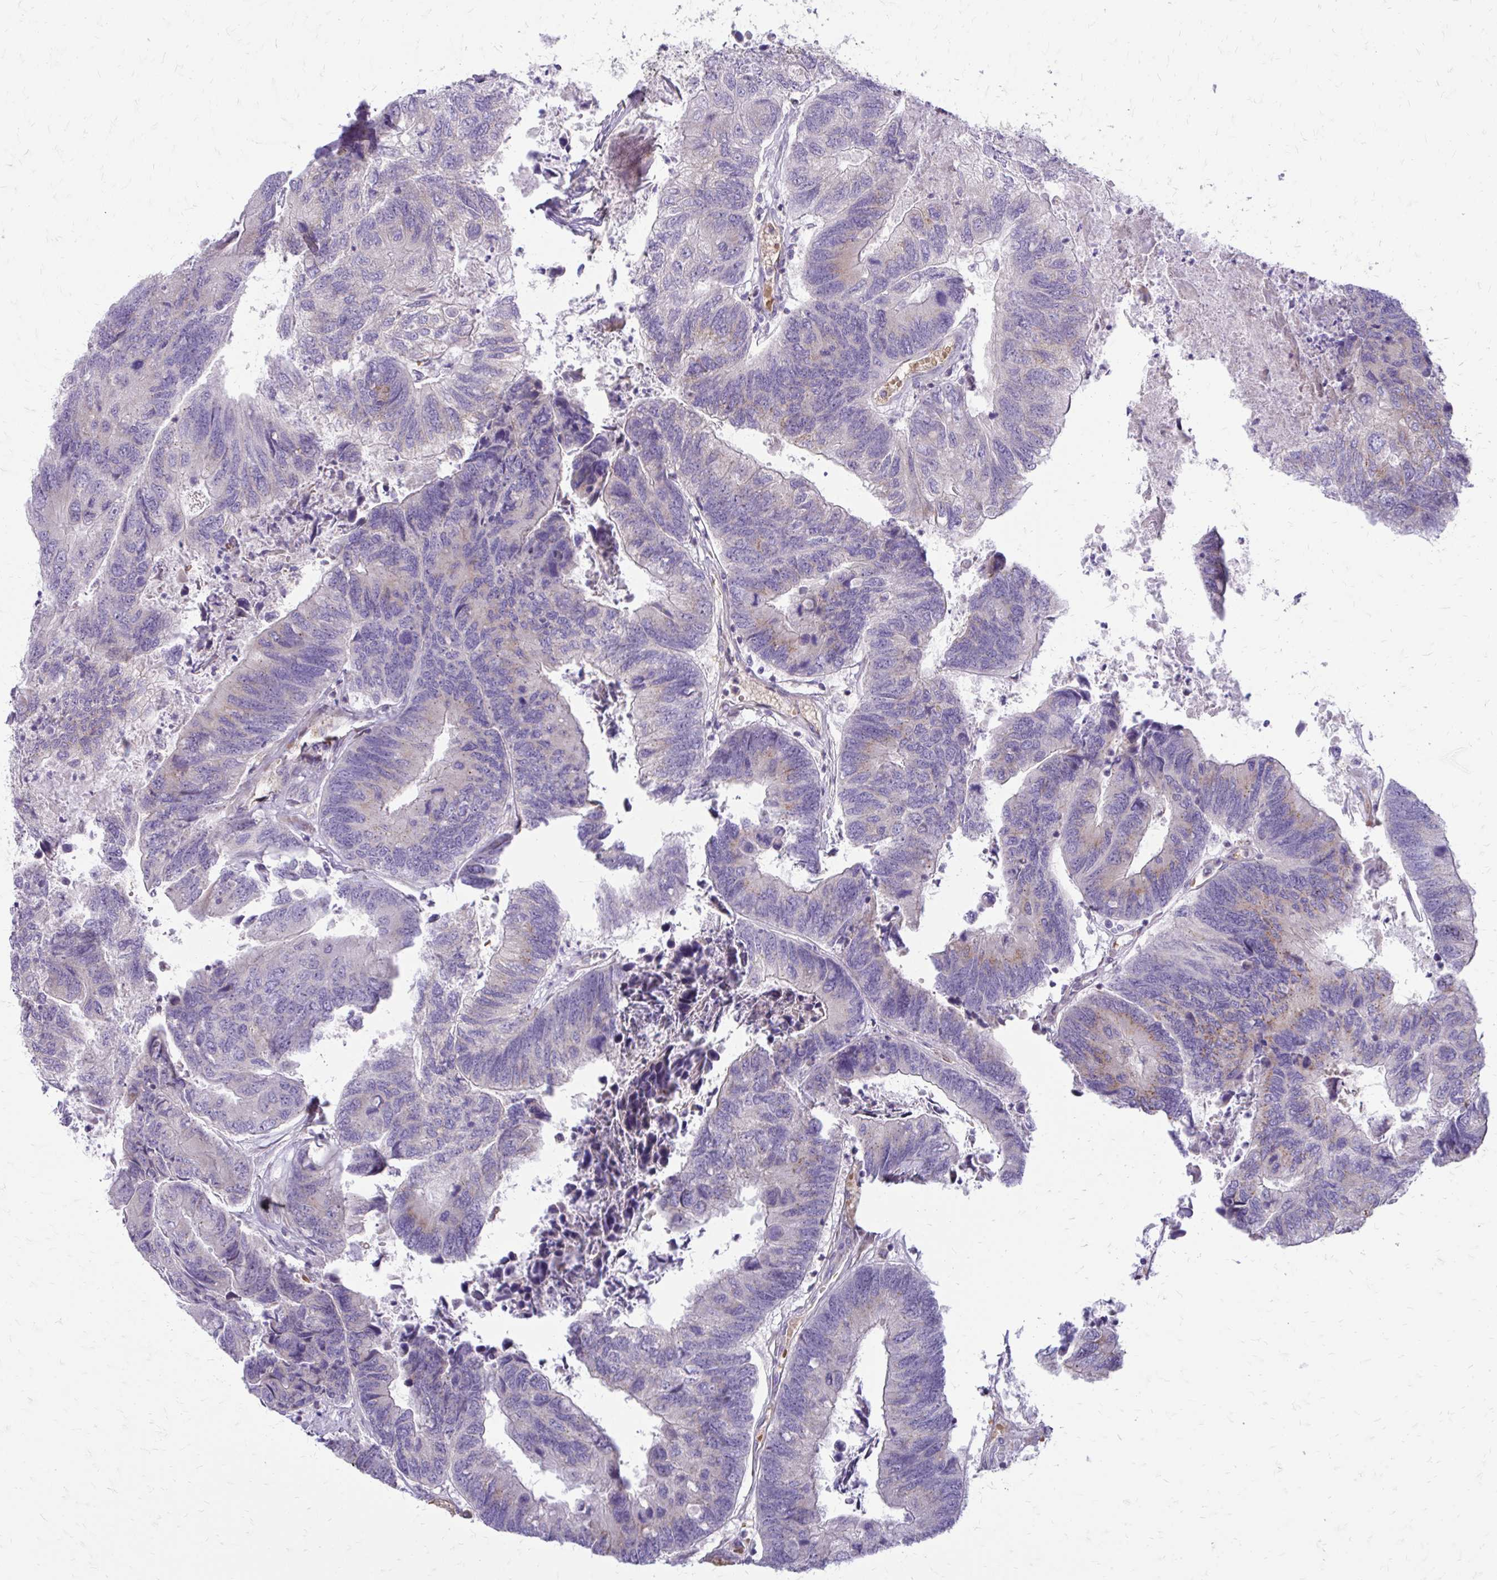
{"staining": {"intensity": "moderate", "quantity": "<25%", "location": "cytoplasmic/membranous"}, "tissue": "colorectal cancer", "cell_type": "Tumor cells", "image_type": "cancer", "snomed": [{"axis": "morphology", "description": "Adenocarcinoma, NOS"}, {"axis": "topography", "description": "Colon"}], "caption": "Colorectal cancer stained for a protein (brown) shows moderate cytoplasmic/membranous positive expression in about <25% of tumor cells.", "gene": "FUNDC2", "patient": {"sex": "female", "age": 67}}